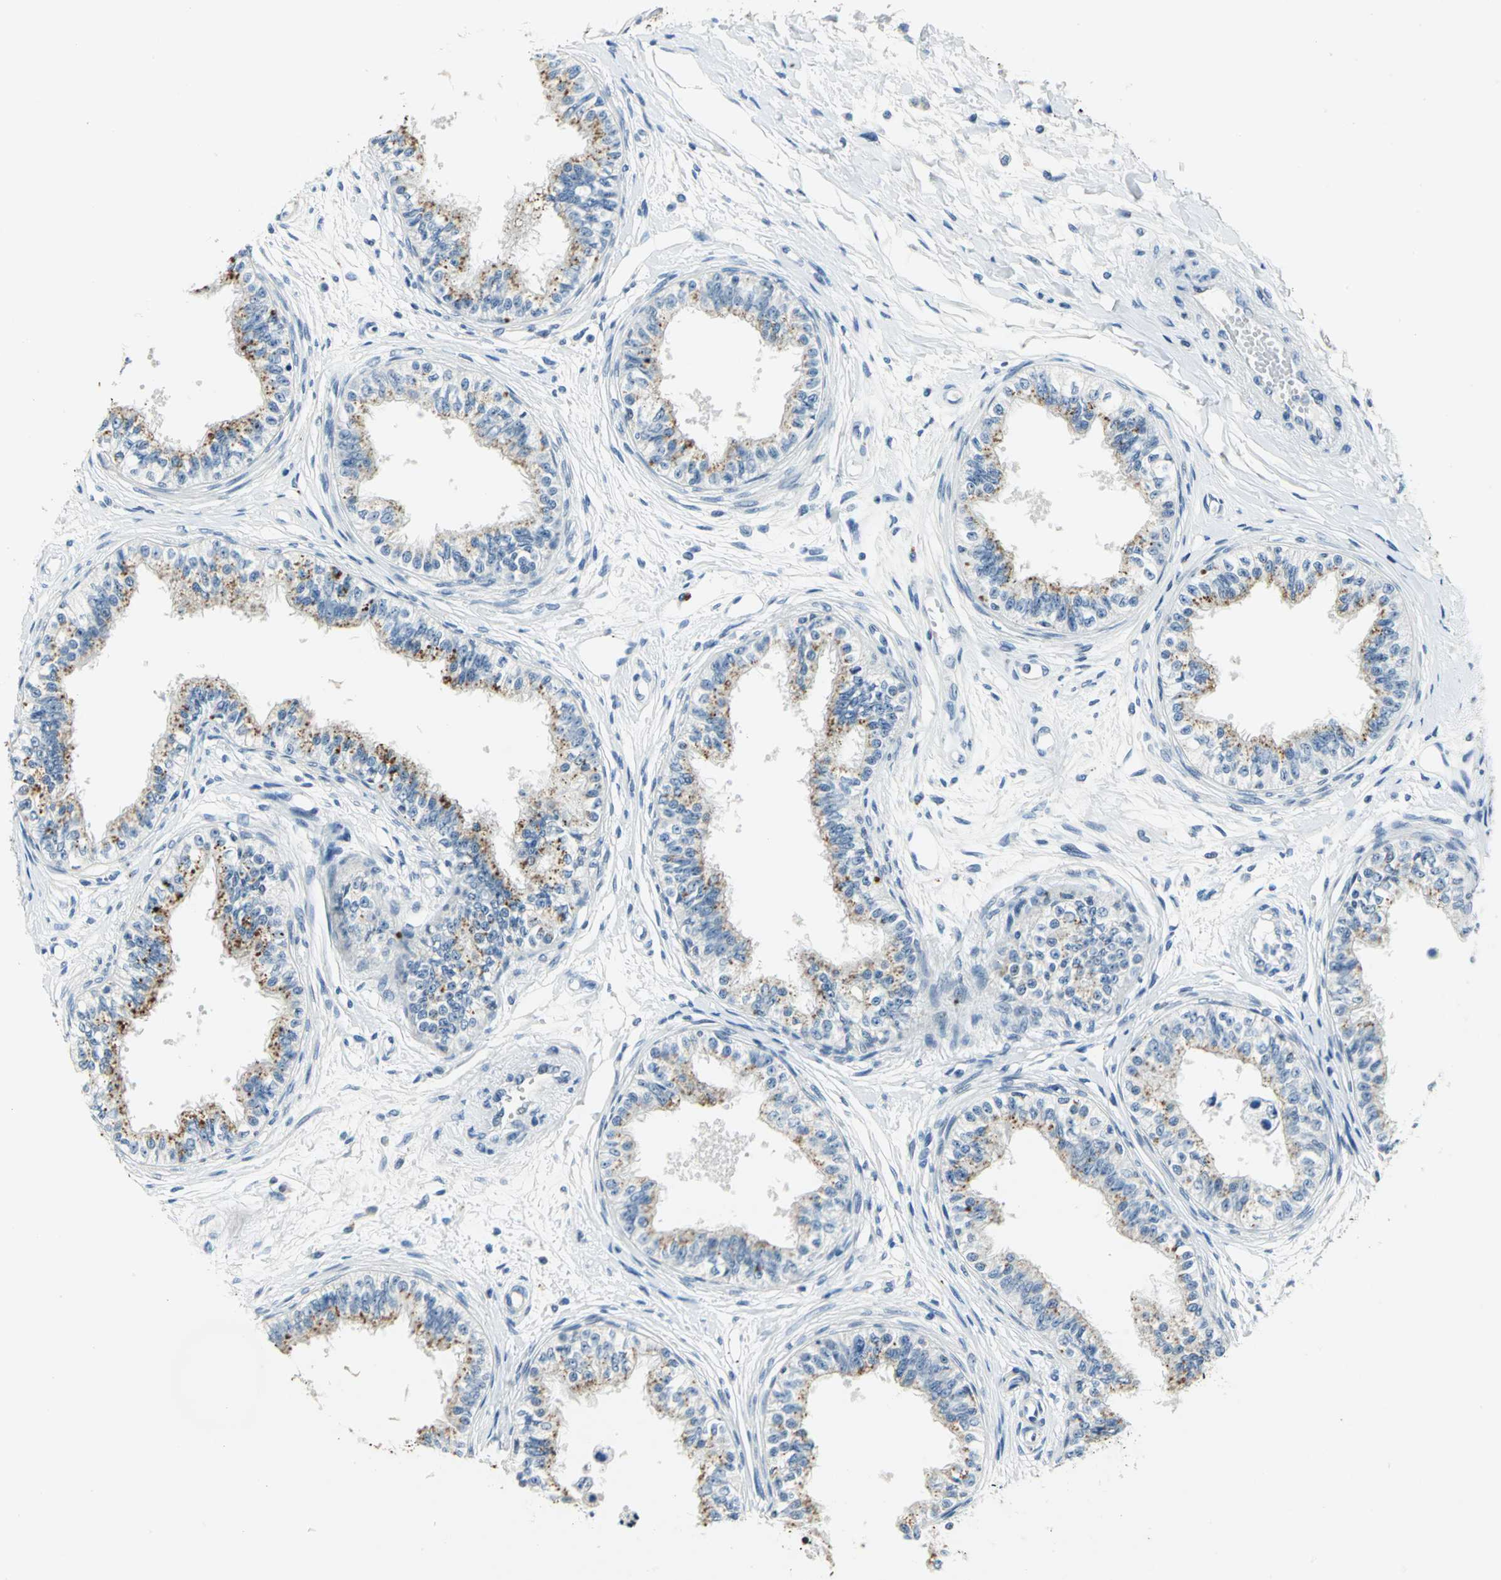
{"staining": {"intensity": "moderate", "quantity": ">75%", "location": "cytoplasmic/membranous"}, "tissue": "epididymis", "cell_type": "Glandular cells", "image_type": "normal", "snomed": [{"axis": "morphology", "description": "Normal tissue, NOS"}, {"axis": "morphology", "description": "Adenocarcinoma, metastatic, NOS"}, {"axis": "topography", "description": "Testis"}, {"axis": "topography", "description": "Epididymis"}], "caption": "This image shows benign epididymis stained with immunohistochemistry (IHC) to label a protein in brown. The cytoplasmic/membranous of glandular cells show moderate positivity for the protein. Nuclei are counter-stained blue.", "gene": "RAD17", "patient": {"sex": "male", "age": 26}}